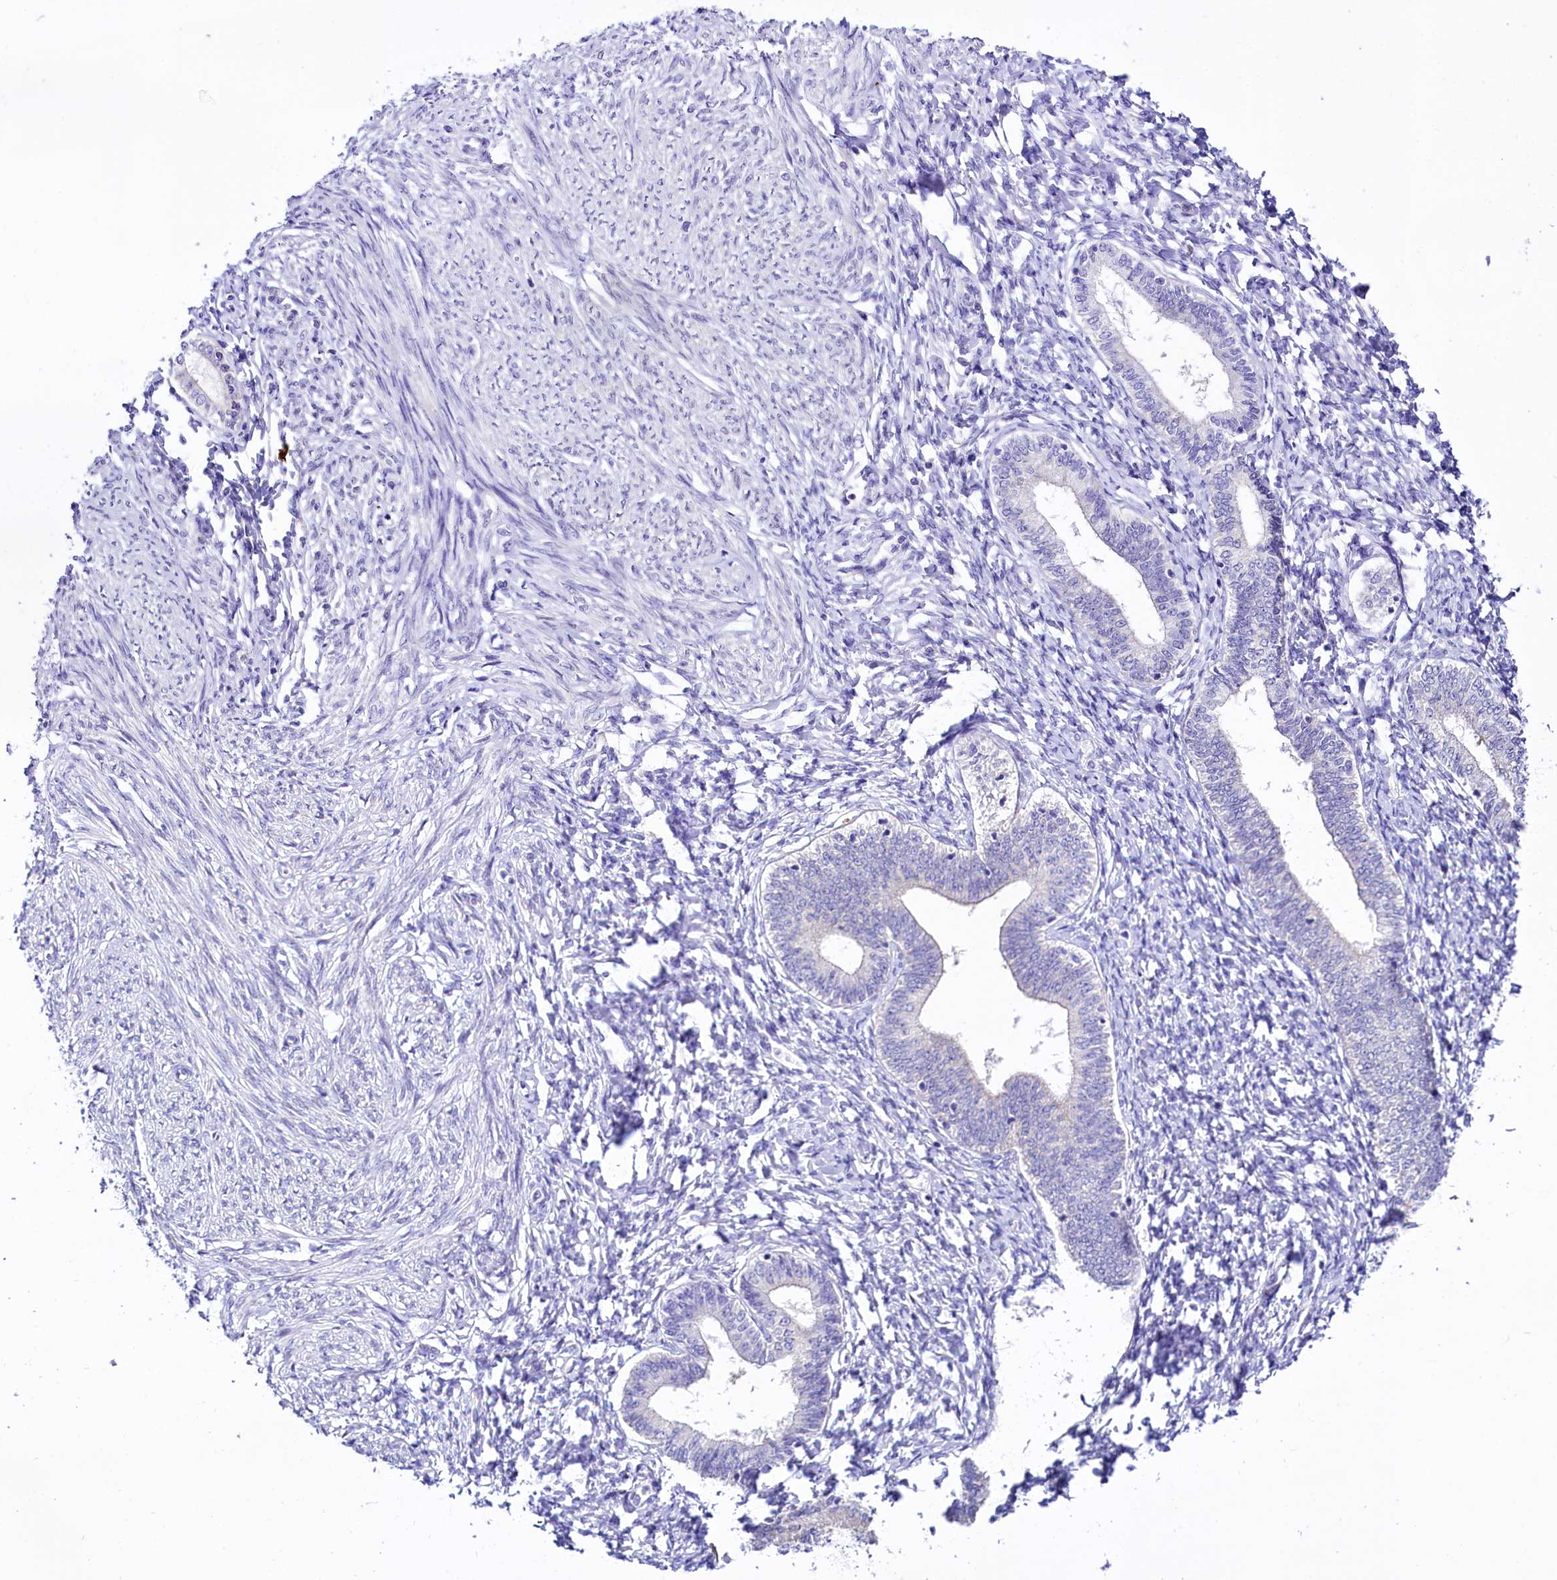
{"staining": {"intensity": "negative", "quantity": "none", "location": "none"}, "tissue": "endometrium", "cell_type": "Cells in endometrial stroma", "image_type": "normal", "snomed": [{"axis": "morphology", "description": "Normal tissue, NOS"}, {"axis": "topography", "description": "Endometrium"}], "caption": "The IHC image has no significant positivity in cells in endometrial stroma of endometrium. (IHC, brightfield microscopy, high magnification).", "gene": "ABHD5", "patient": {"sex": "female", "age": 72}}